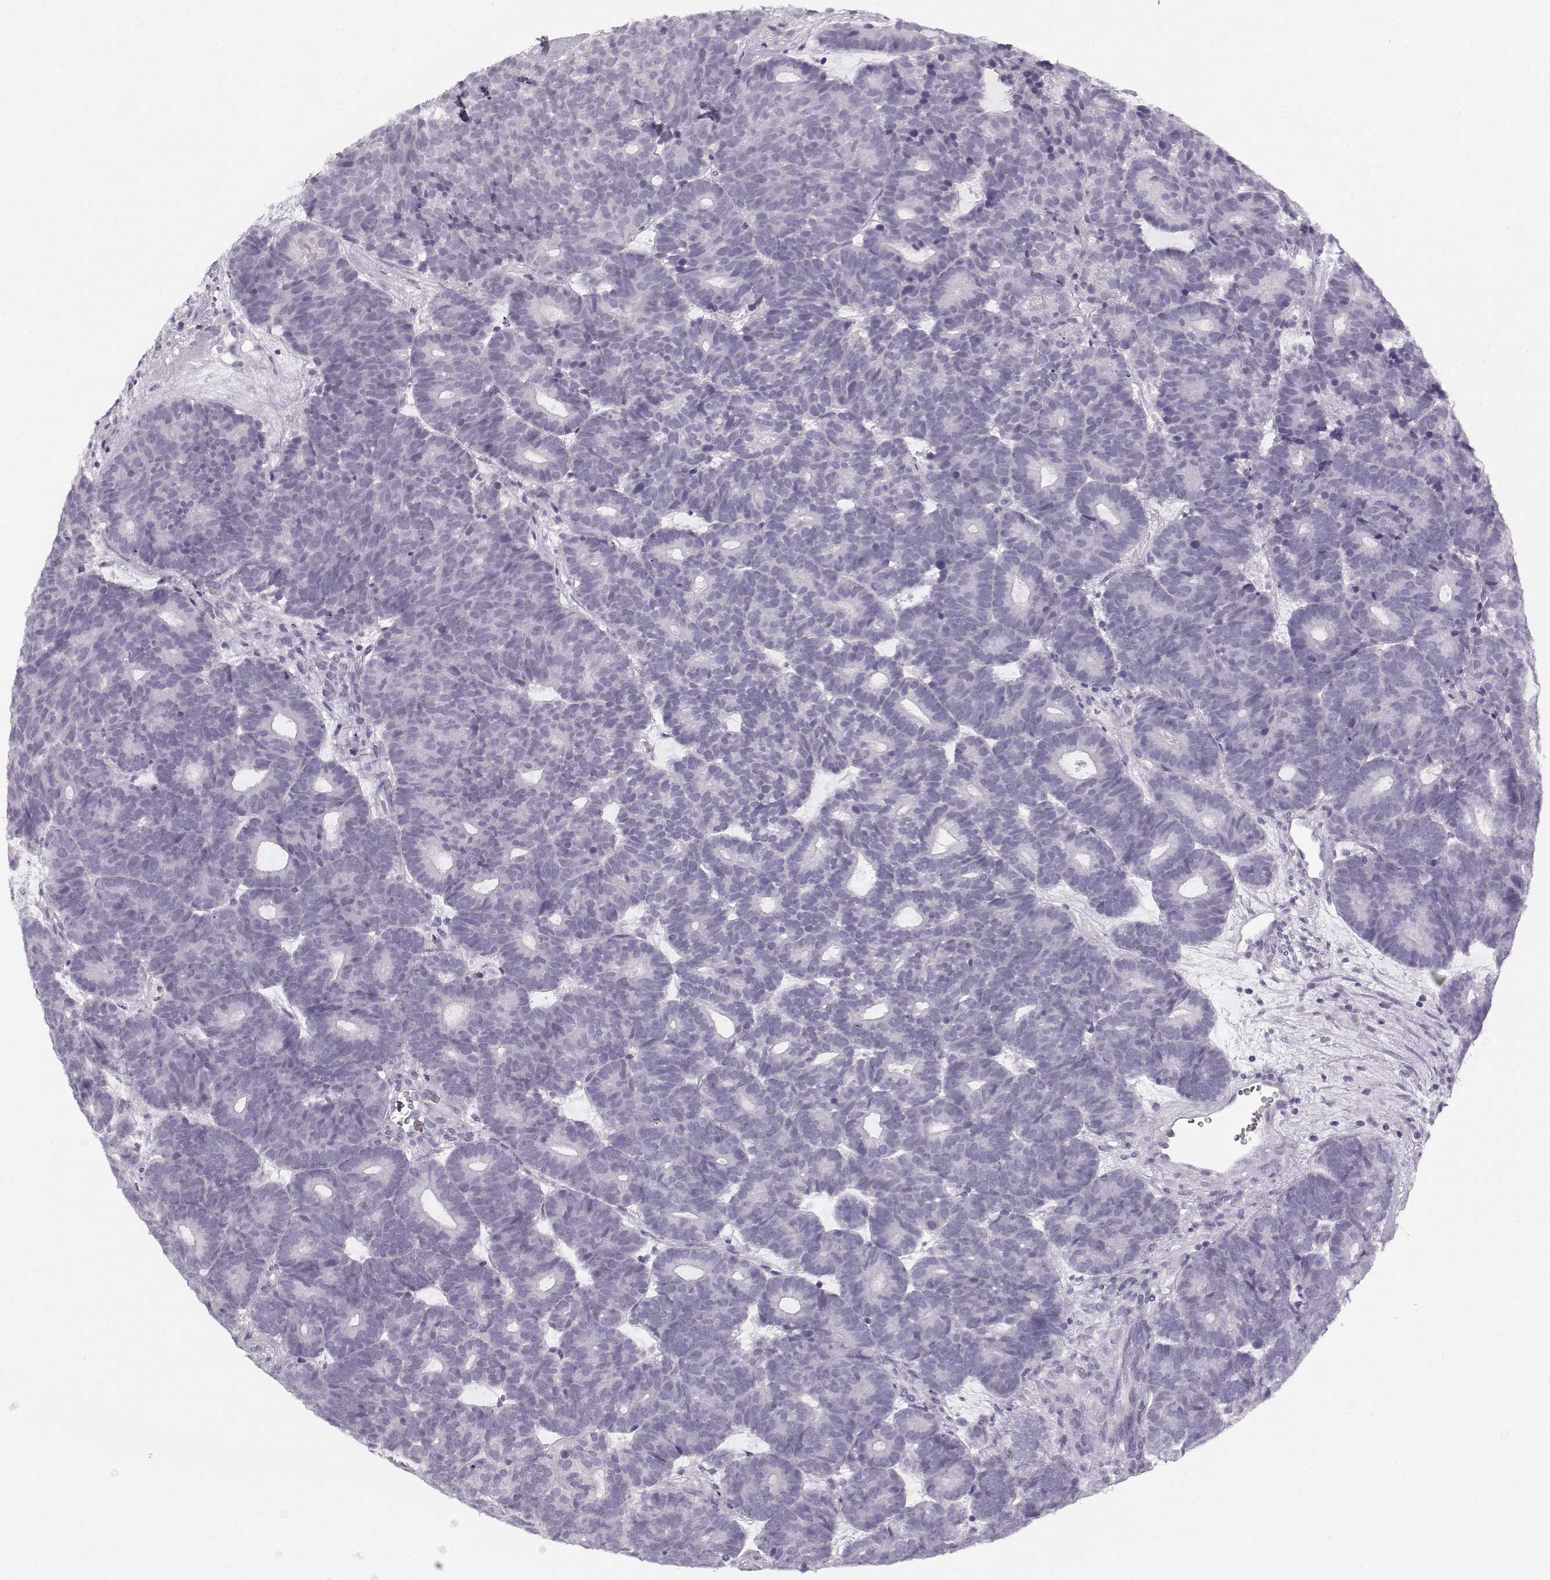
{"staining": {"intensity": "negative", "quantity": "none", "location": "none"}, "tissue": "head and neck cancer", "cell_type": "Tumor cells", "image_type": "cancer", "snomed": [{"axis": "morphology", "description": "Adenocarcinoma, NOS"}, {"axis": "topography", "description": "Head-Neck"}], "caption": "A high-resolution micrograph shows immunohistochemistry staining of adenocarcinoma (head and neck), which demonstrates no significant positivity in tumor cells. (Immunohistochemistry (ihc), brightfield microscopy, high magnification).", "gene": "PNMT", "patient": {"sex": "female", "age": 81}}